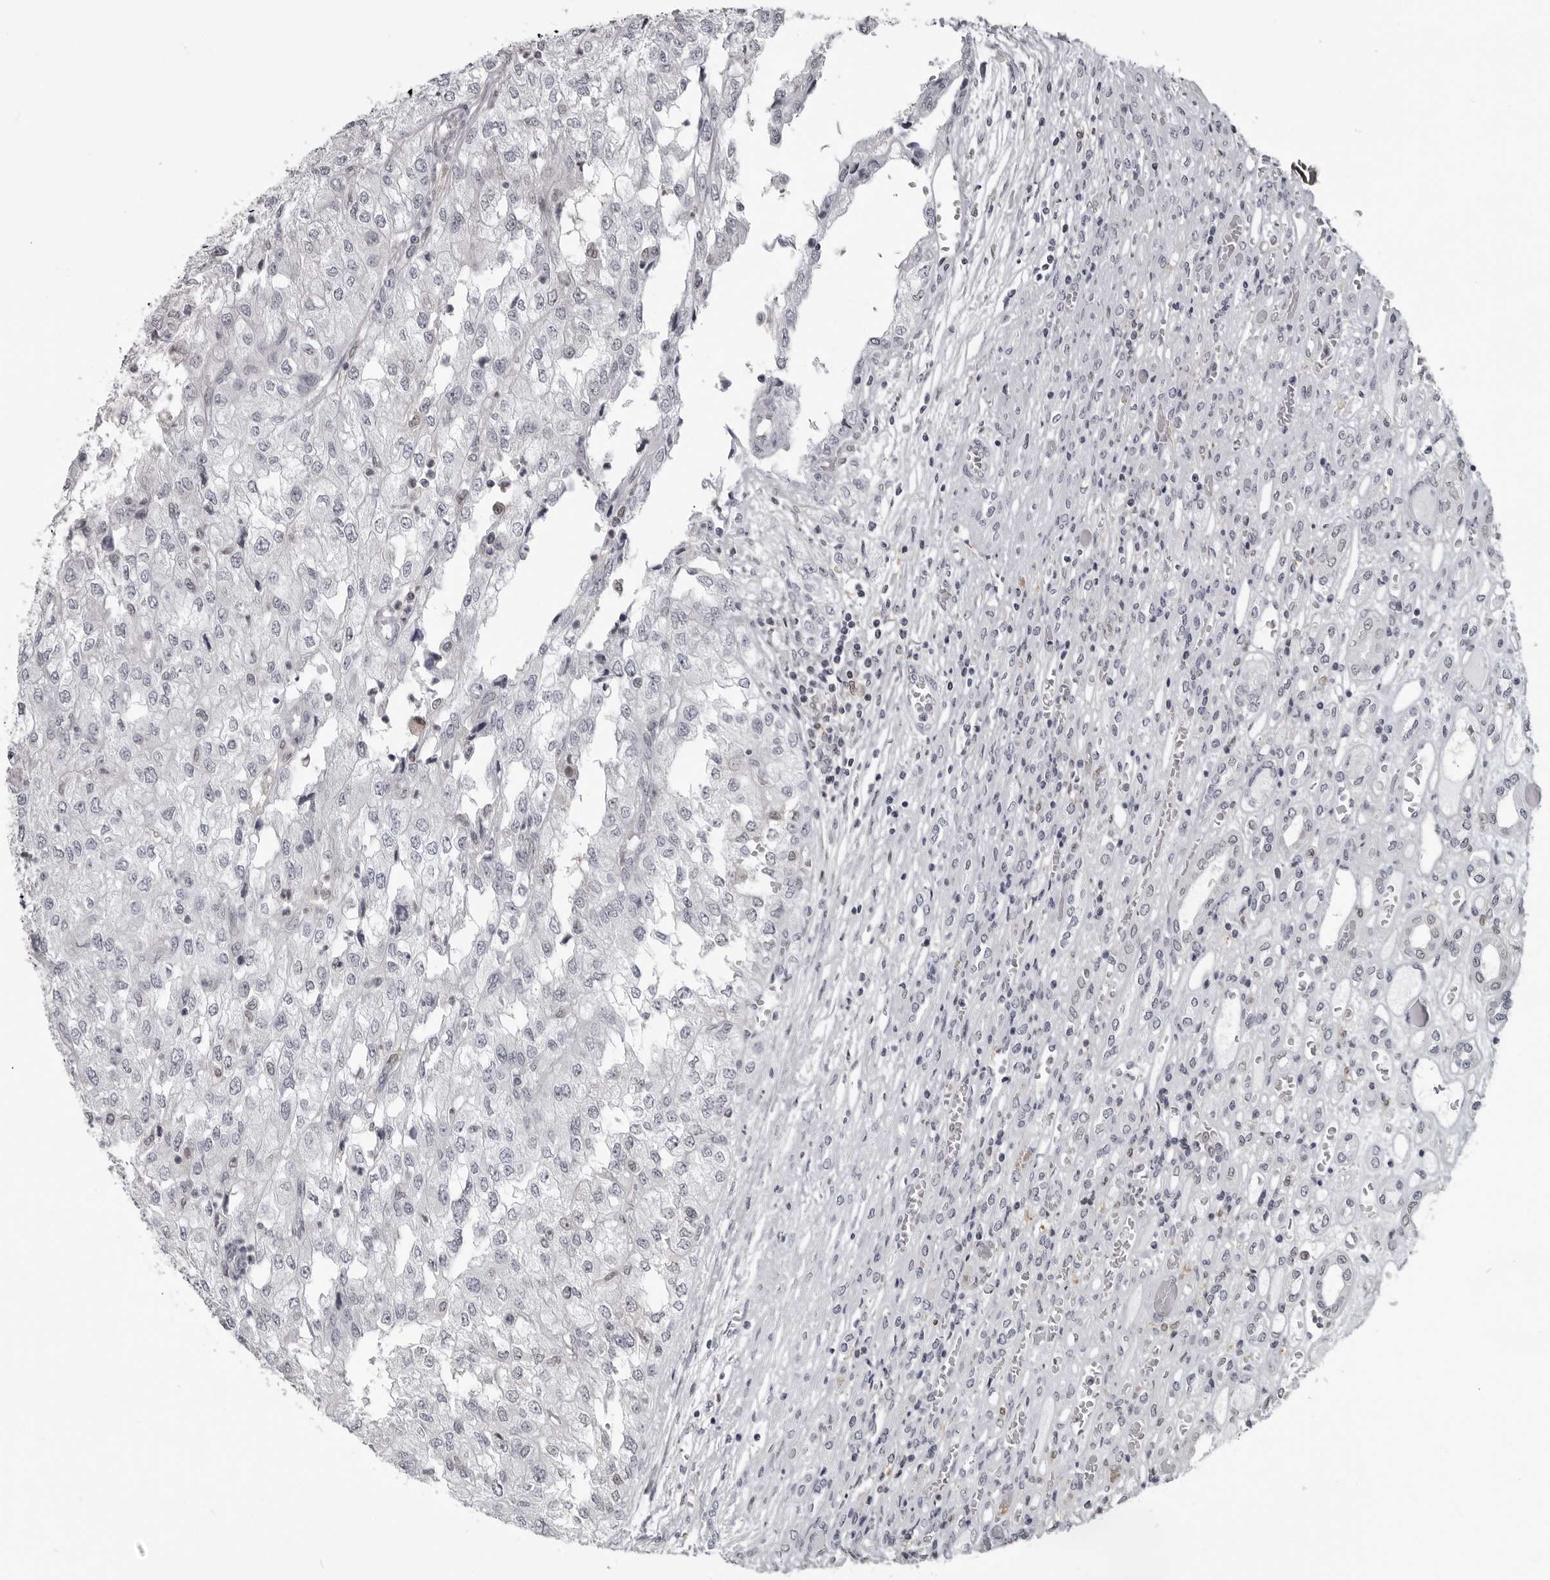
{"staining": {"intensity": "negative", "quantity": "none", "location": "none"}, "tissue": "renal cancer", "cell_type": "Tumor cells", "image_type": "cancer", "snomed": [{"axis": "morphology", "description": "Adenocarcinoma, NOS"}, {"axis": "topography", "description": "Kidney"}], "caption": "Tumor cells show no significant positivity in renal adenocarcinoma.", "gene": "LZIC", "patient": {"sex": "female", "age": 54}}